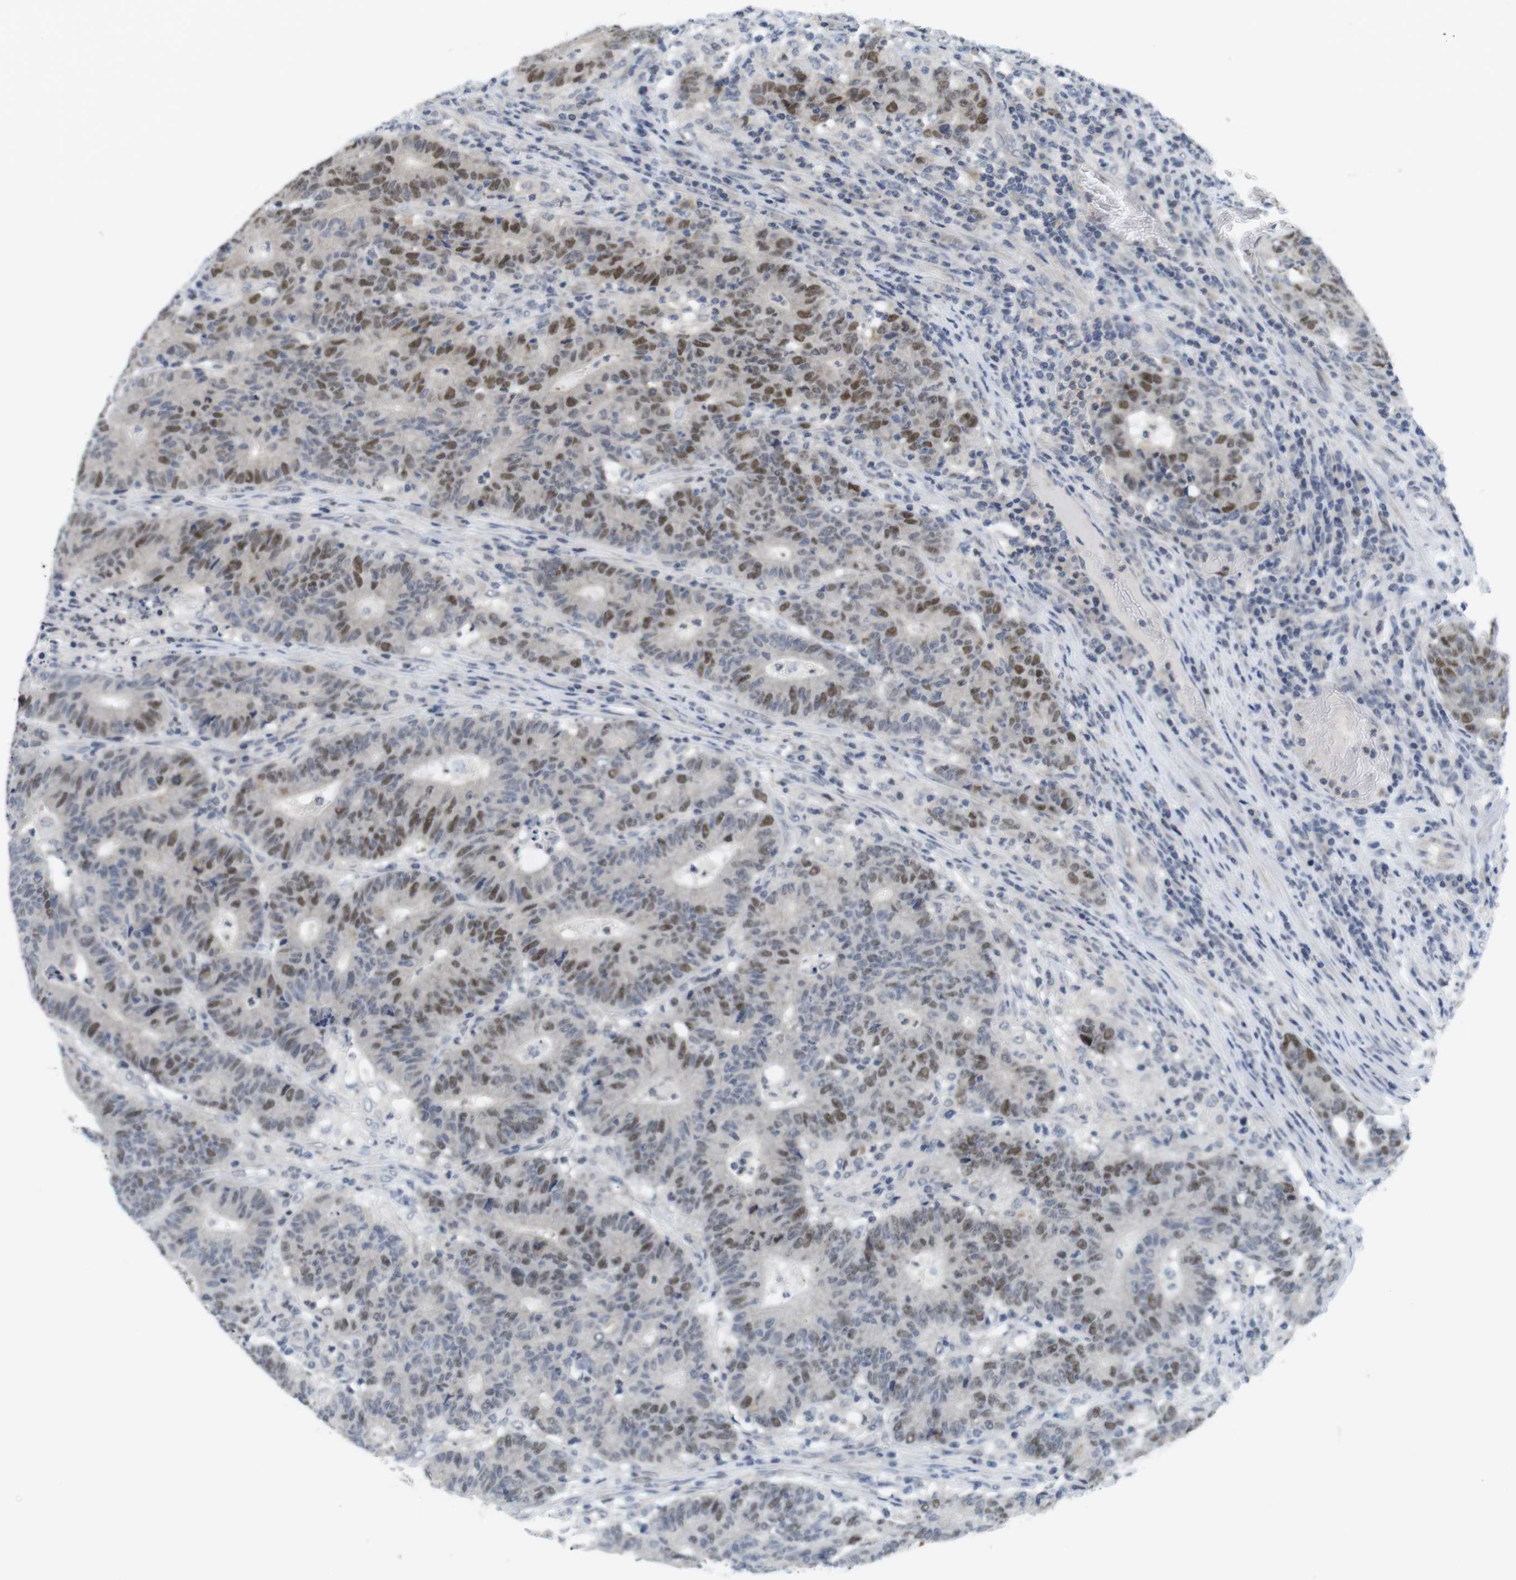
{"staining": {"intensity": "strong", "quantity": "25%-75%", "location": "nuclear"}, "tissue": "colorectal cancer", "cell_type": "Tumor cells", "image_type": "cancer", "snomed": [{"axis": "morphology", "description": "Normal tissue, NOS"}, {"axis": "morphology", "description": "Adenocarcinoma, NOS"}, {"axis": "topography", "description": "Colon"}], "caption": "Protein staining of adenocarcinoma (colorectal) tissue demonstrates strong nuclear expression in approximately 25%-75% of tumor cells.", "gene": "SKP2", "patient": {"sex": "female", "age": 75}}